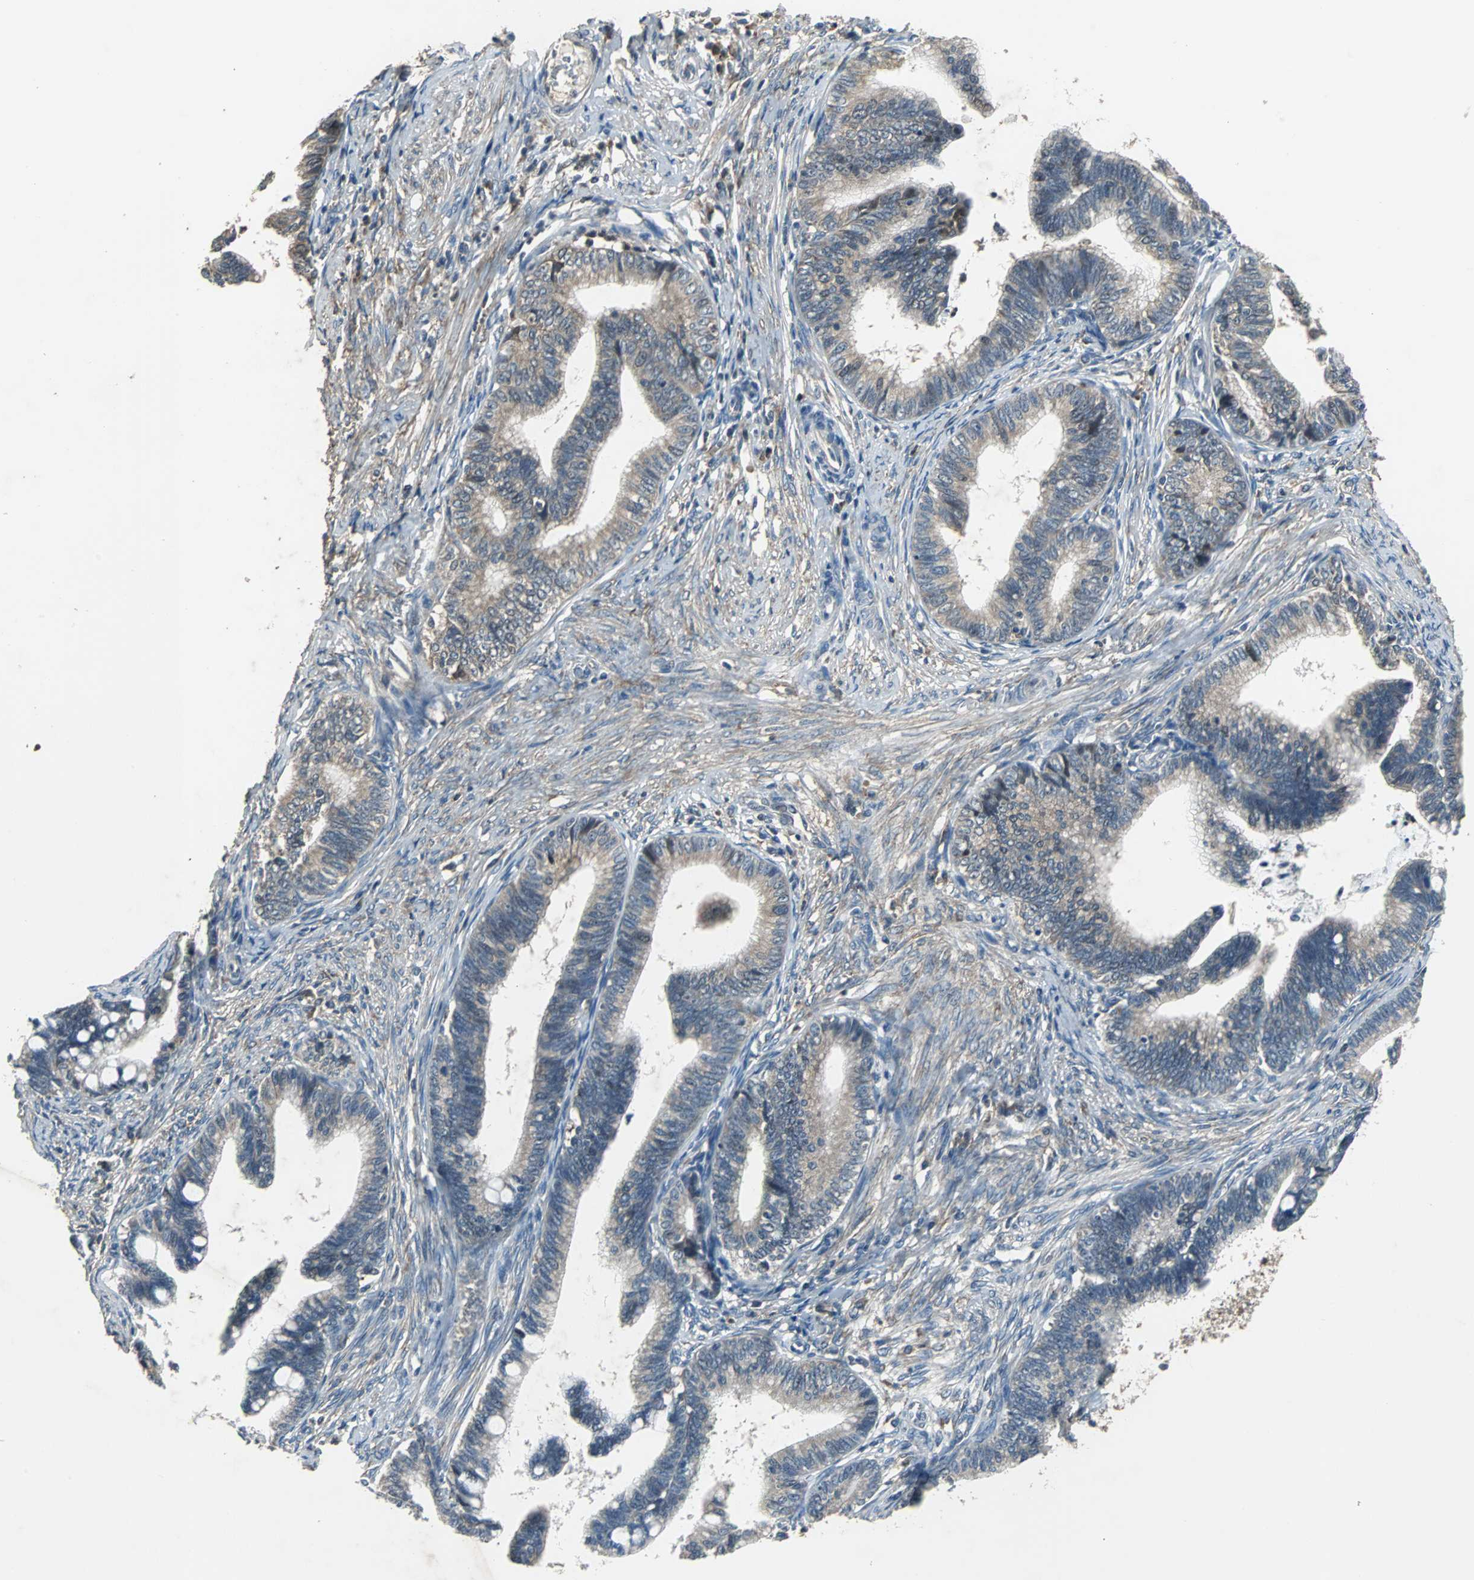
{"staining": {"intensity": "weak", "quantity": "25%-75%", "location": "cytoplasmic/membranous"}, "tissue": "cervical cancer", "cell_type": "Tumor cells", "image_type": "cancer", "snomed": [{"axis": "morphology", "description": "Adenocarcinoma, NOS"}, {"axis": "topography", "description": "Cervix"}], "caption": "Weak cytoplasmic/membranous positivity for a protein is appreciated in approximately 25%-75% of tumor cells of cervical adenocarcinoma using immunohistochemistry (IHC).", "gene": "SOS1", "patient": {"sex": "female", "age": 36}}